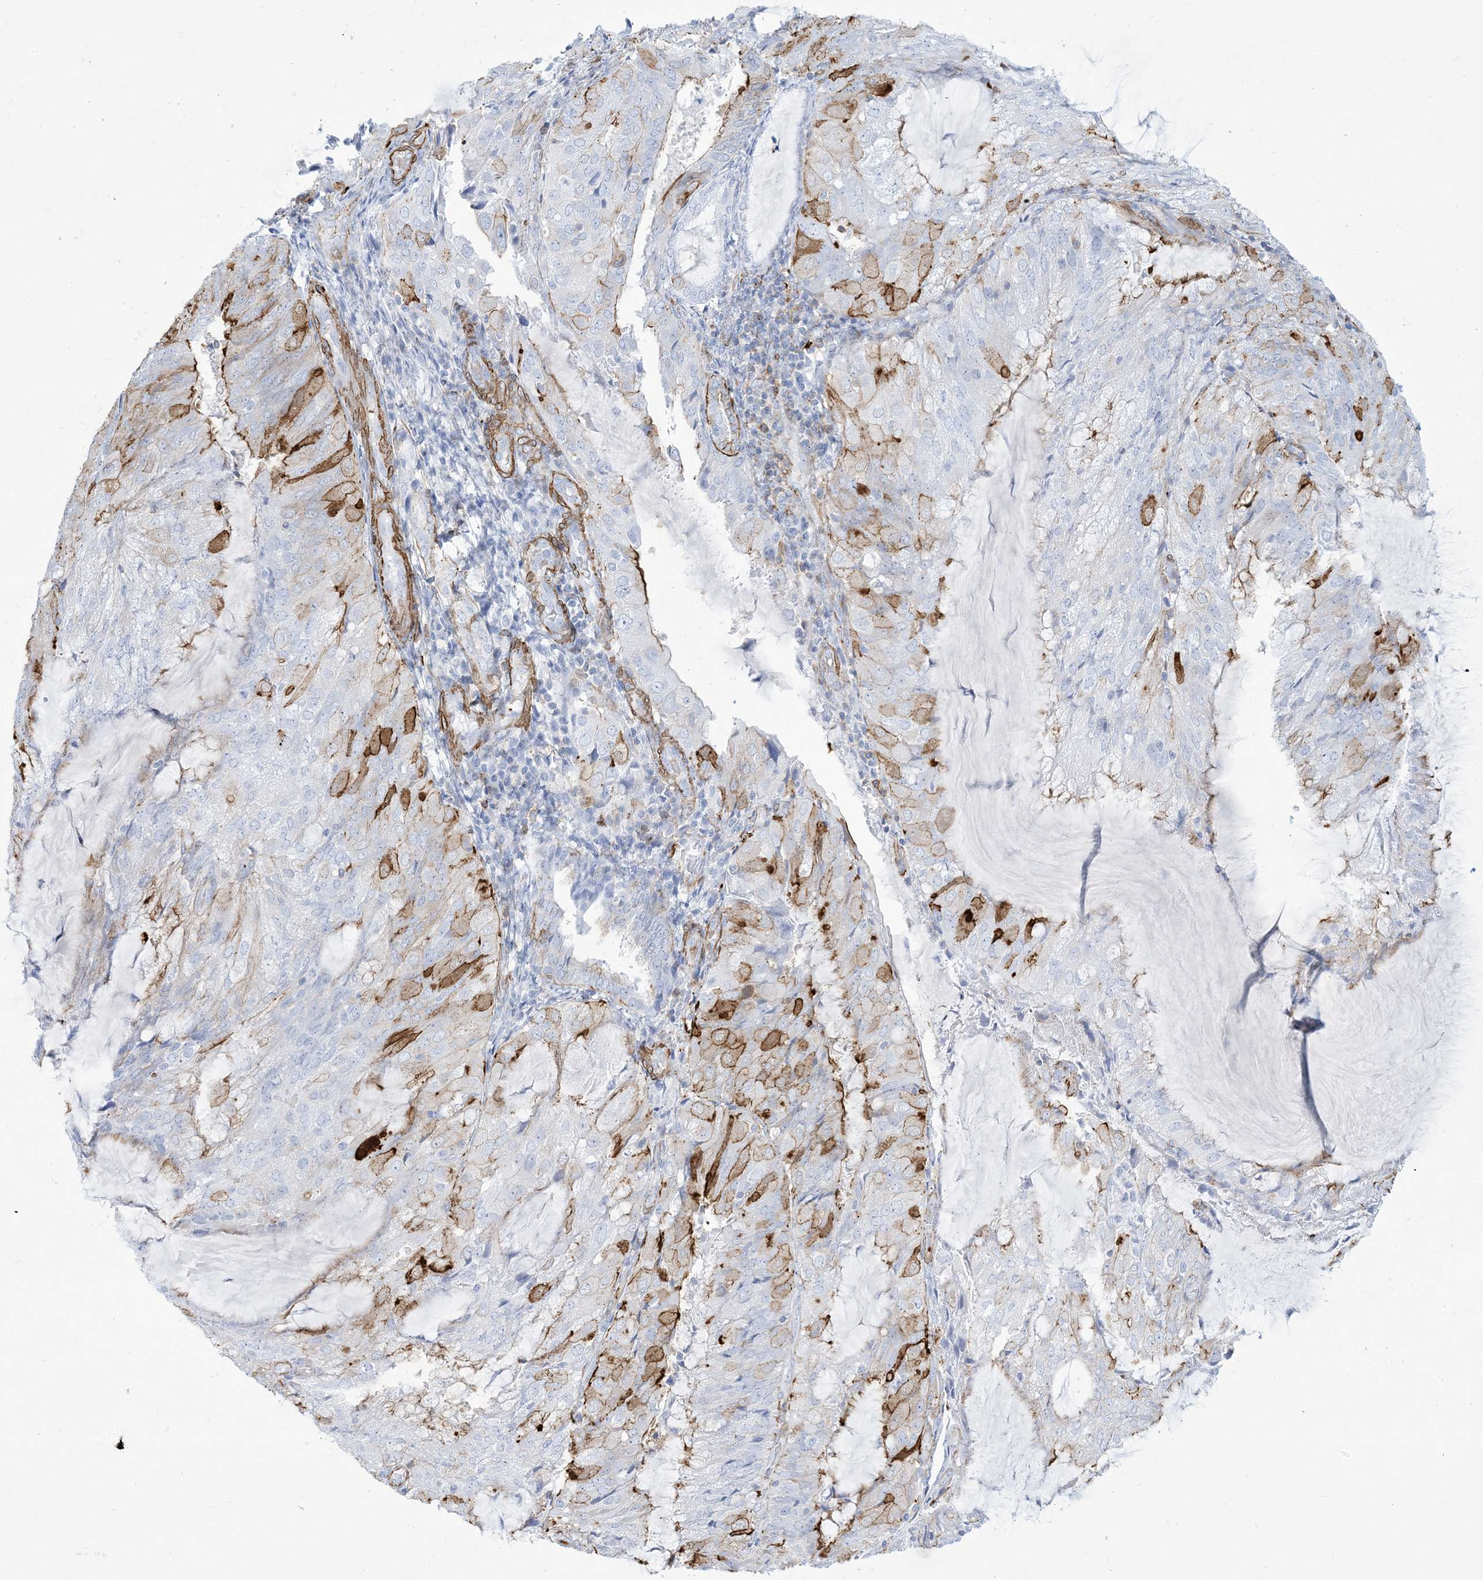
{"staining": {"intensity": "moderate", "quantity": "<25%", "location": "cytoplasmic/membranous"}, "tissue": "endometrial cancer", "cell_type": "Tumor cells", "image_type": "cancer", "snomed": [{"axis": "morphology", "description": "Adenocarcinoma, NOS"}, {"axis": "topography", "description": "Endometrium"}], "caption": "This is a histology image of immunohistochemistry (IHC) staining of endometrial cancer (adenocarcinoma), which shows moderate positivity in the cytoplasmic/membranous of tumor cells.", "gene": "B3GNT7", "patient": {"sex": "female", "age": 81}}